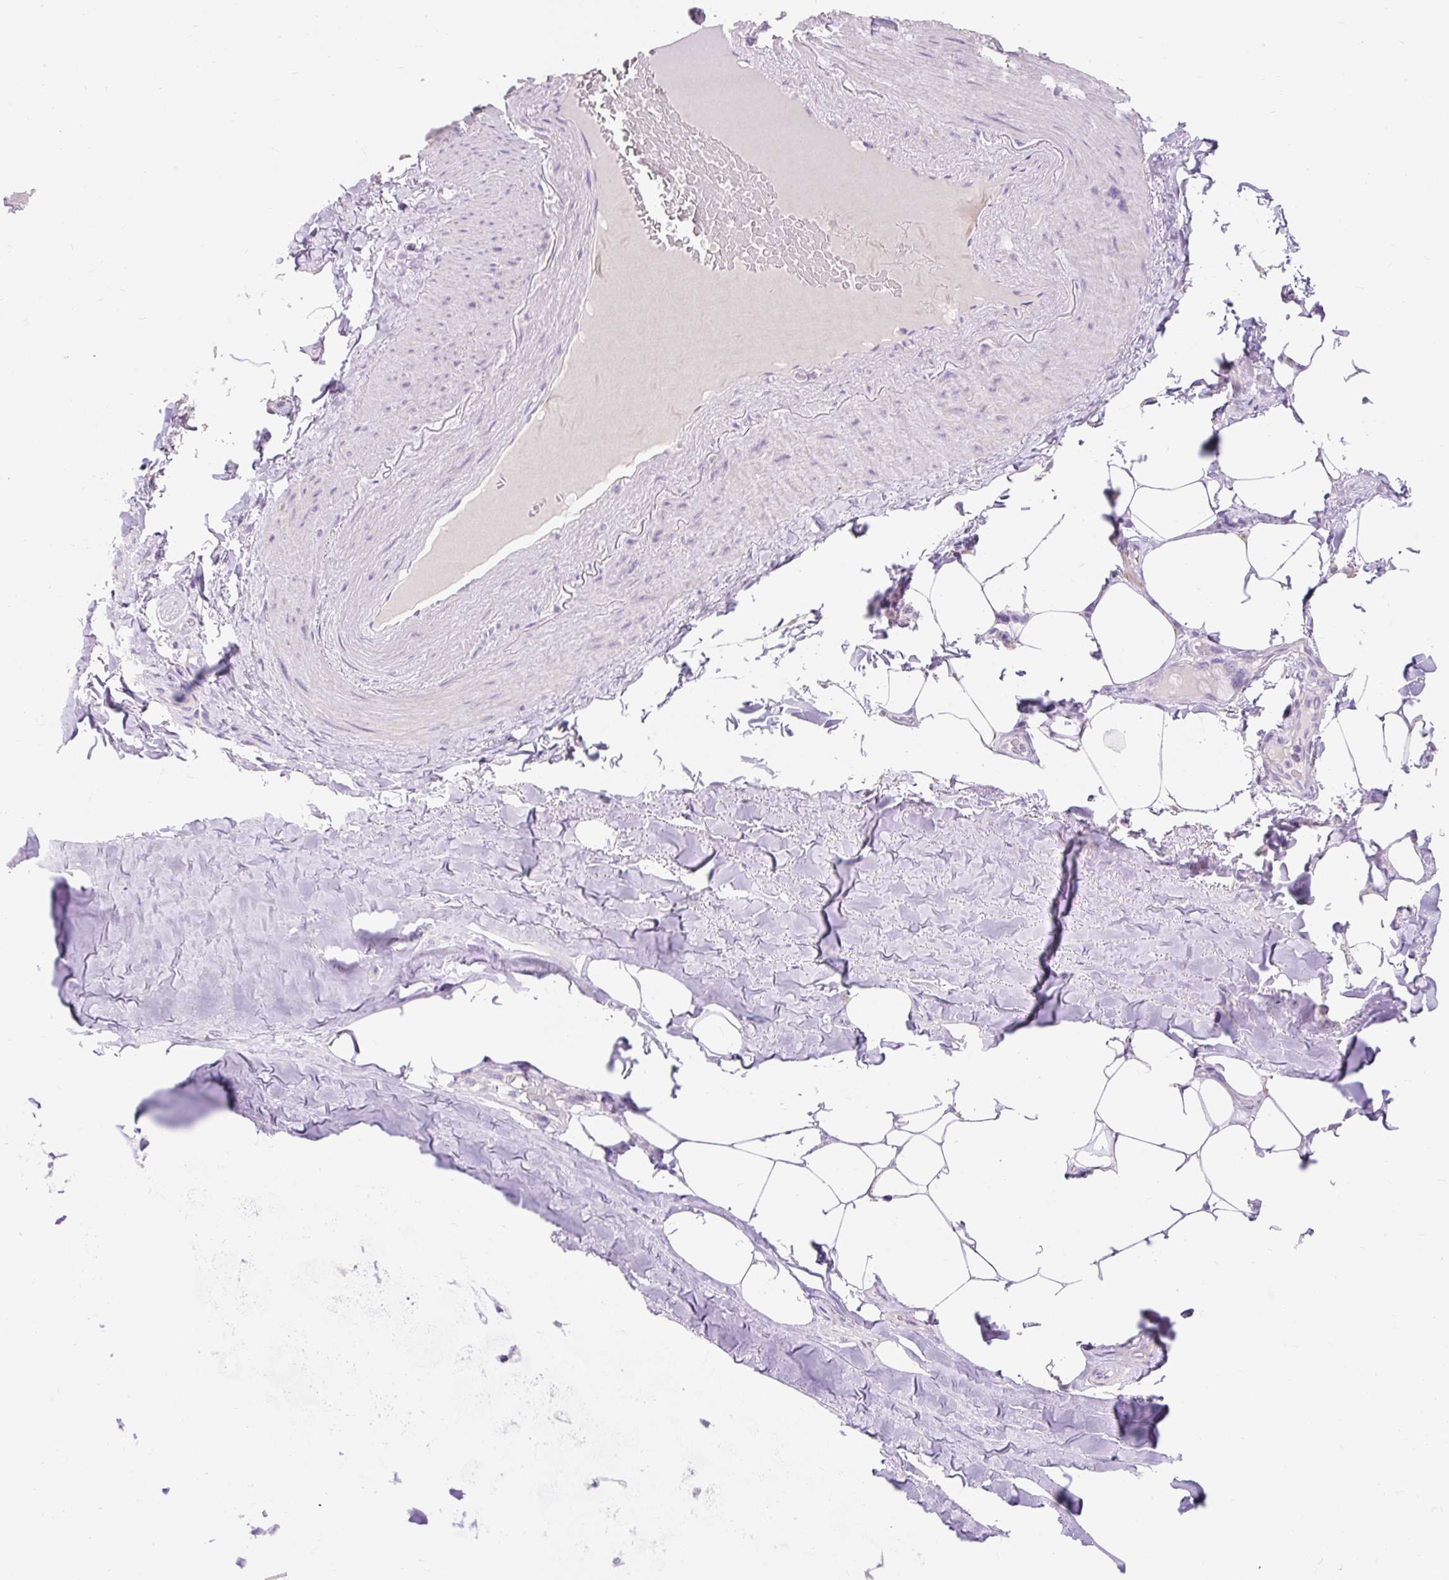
{"staining": {"intensity": "negative", "quantity": "none", "location": "none"}, "tissue": "adipose tissue", "cell_type": "Adipocytes", "image_type": "normal", "snomed": [{"axis": "morphology", "description": "Normal tissue, NOS"}, {"axis": "topography", "description": "Bronchus"}], "caption": "A high-resolution micrograph shows IHC staining of normal adipose tissue, which reveals no significant expression in adipocytes. (DAB (3,3'-diaminobenzidine) immunohistochemistry (IHC) with hematoxylin counter stain).", "gene": "PMAIP1", "patient": {"sex": "male", "age": 66}}